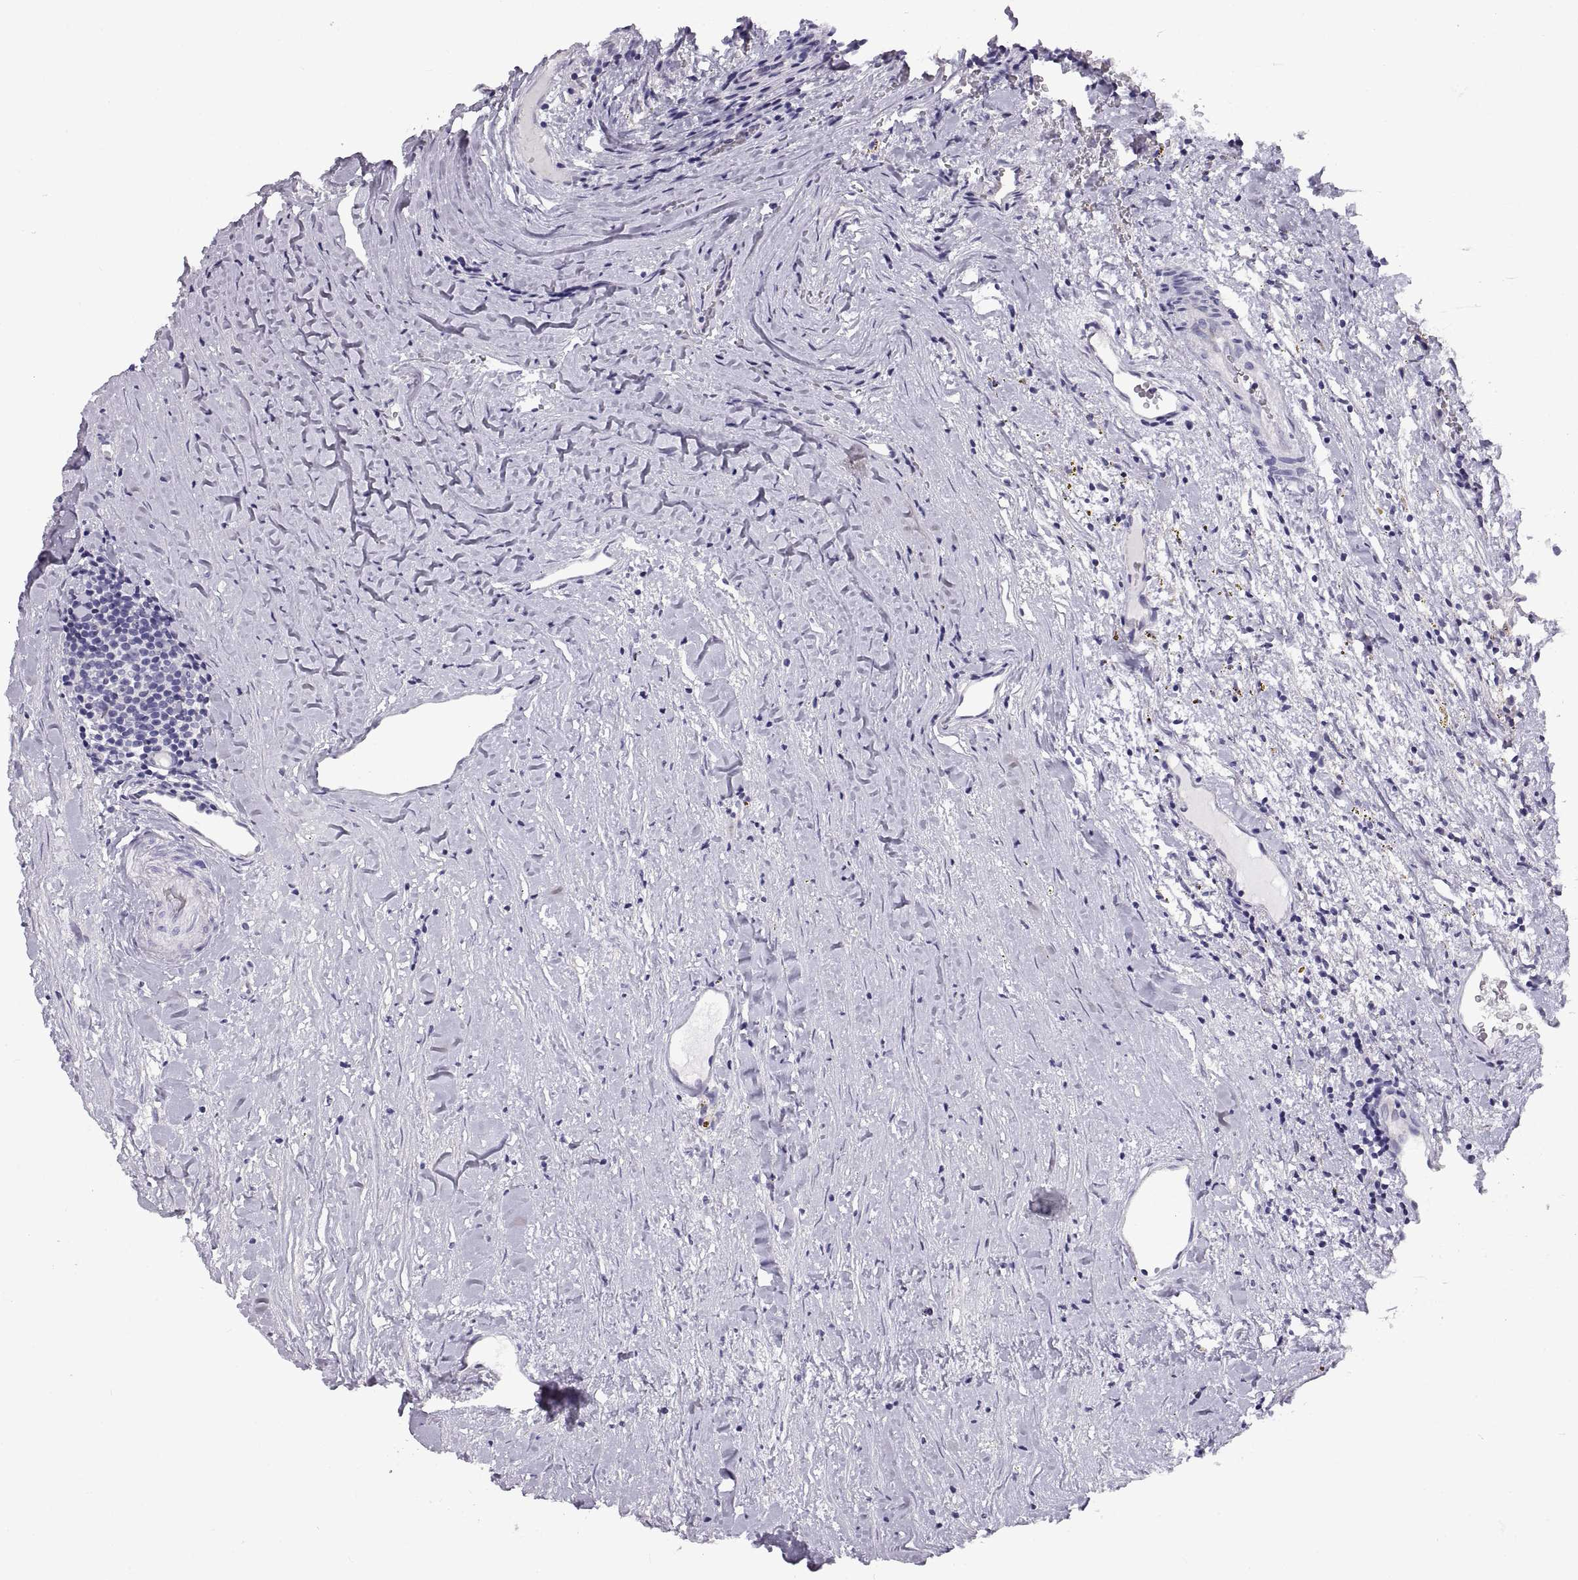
{"staining": {"intensity": "negative", "quantity": "none", "location": "none"}, "tissue": "renal cancer", "cell_type": "Tumor cells", "image_type": "cancer", "snomed": [{"axis": "morphology", "description": "Adenocarcinoma, NOS"}, {"axis": "topography", "description": "Kidney"}], "caption": "Photomicrograph shows no protein positivity in tumor cells of renal cancer (adenocarcinoma) tissue.", "gene": "CRYBB3", "patient": {"sex": "female", "age": 67}}